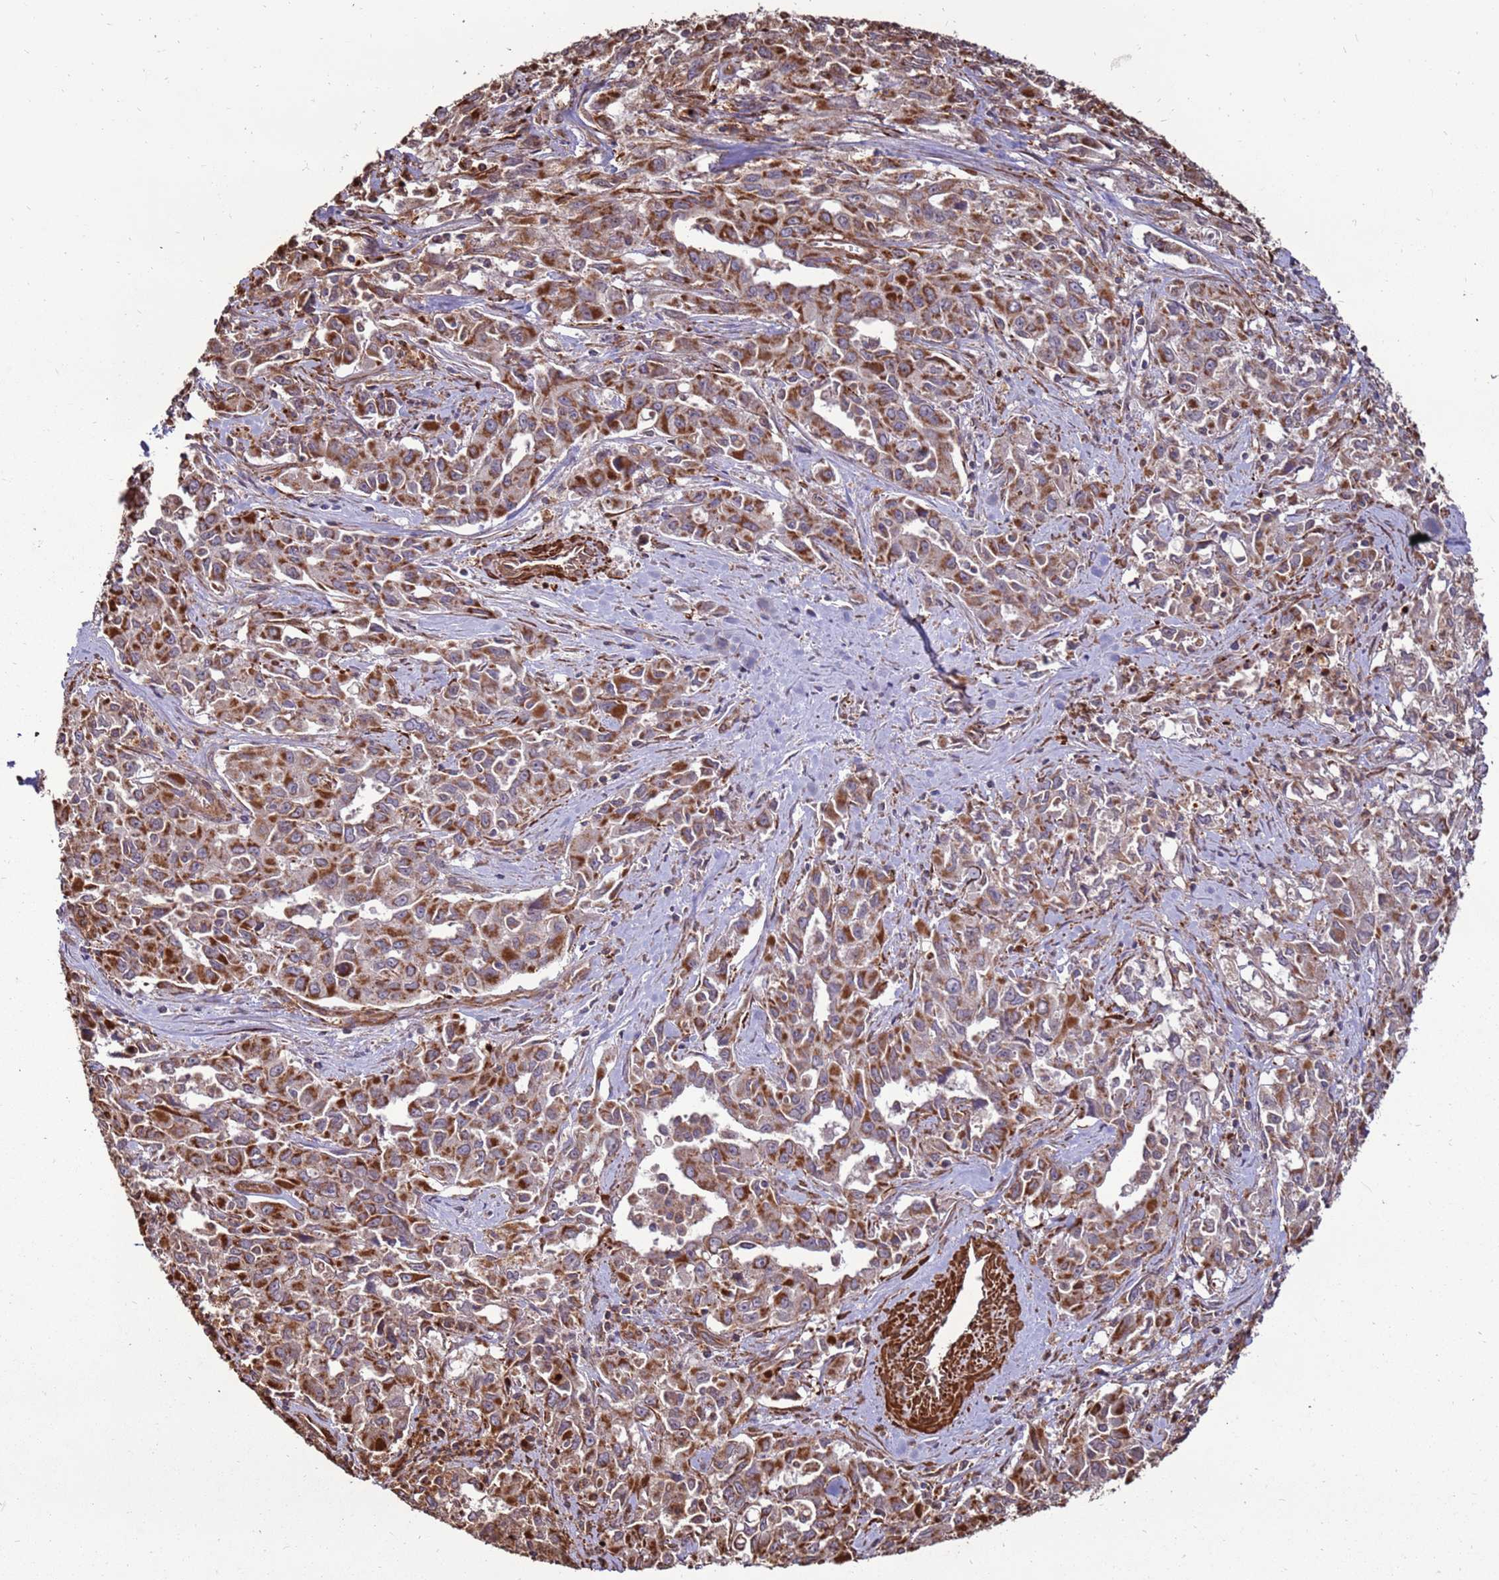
{"staining": {"intensity": "strong", "quantity": ">75%", "location": "cytoplasmic/membranous"}, "tissue": "liver cancer", "cell_type": "Tumor cells", "image_type": "cancer", "snomed": [{"axis": "morphology", "description": "Carcinoma, Hepatocellular, NOS"}, {"axis": "topography", "description": "Liver"}], "caption": "Strong cytoplasmic/membranous staining for a protein is seen in about >75% of tumor cells of liver cancer using immunohistochemistry (IHC).", "gene": "DDX59", "patient": {"sex": "male", "age": 63}}